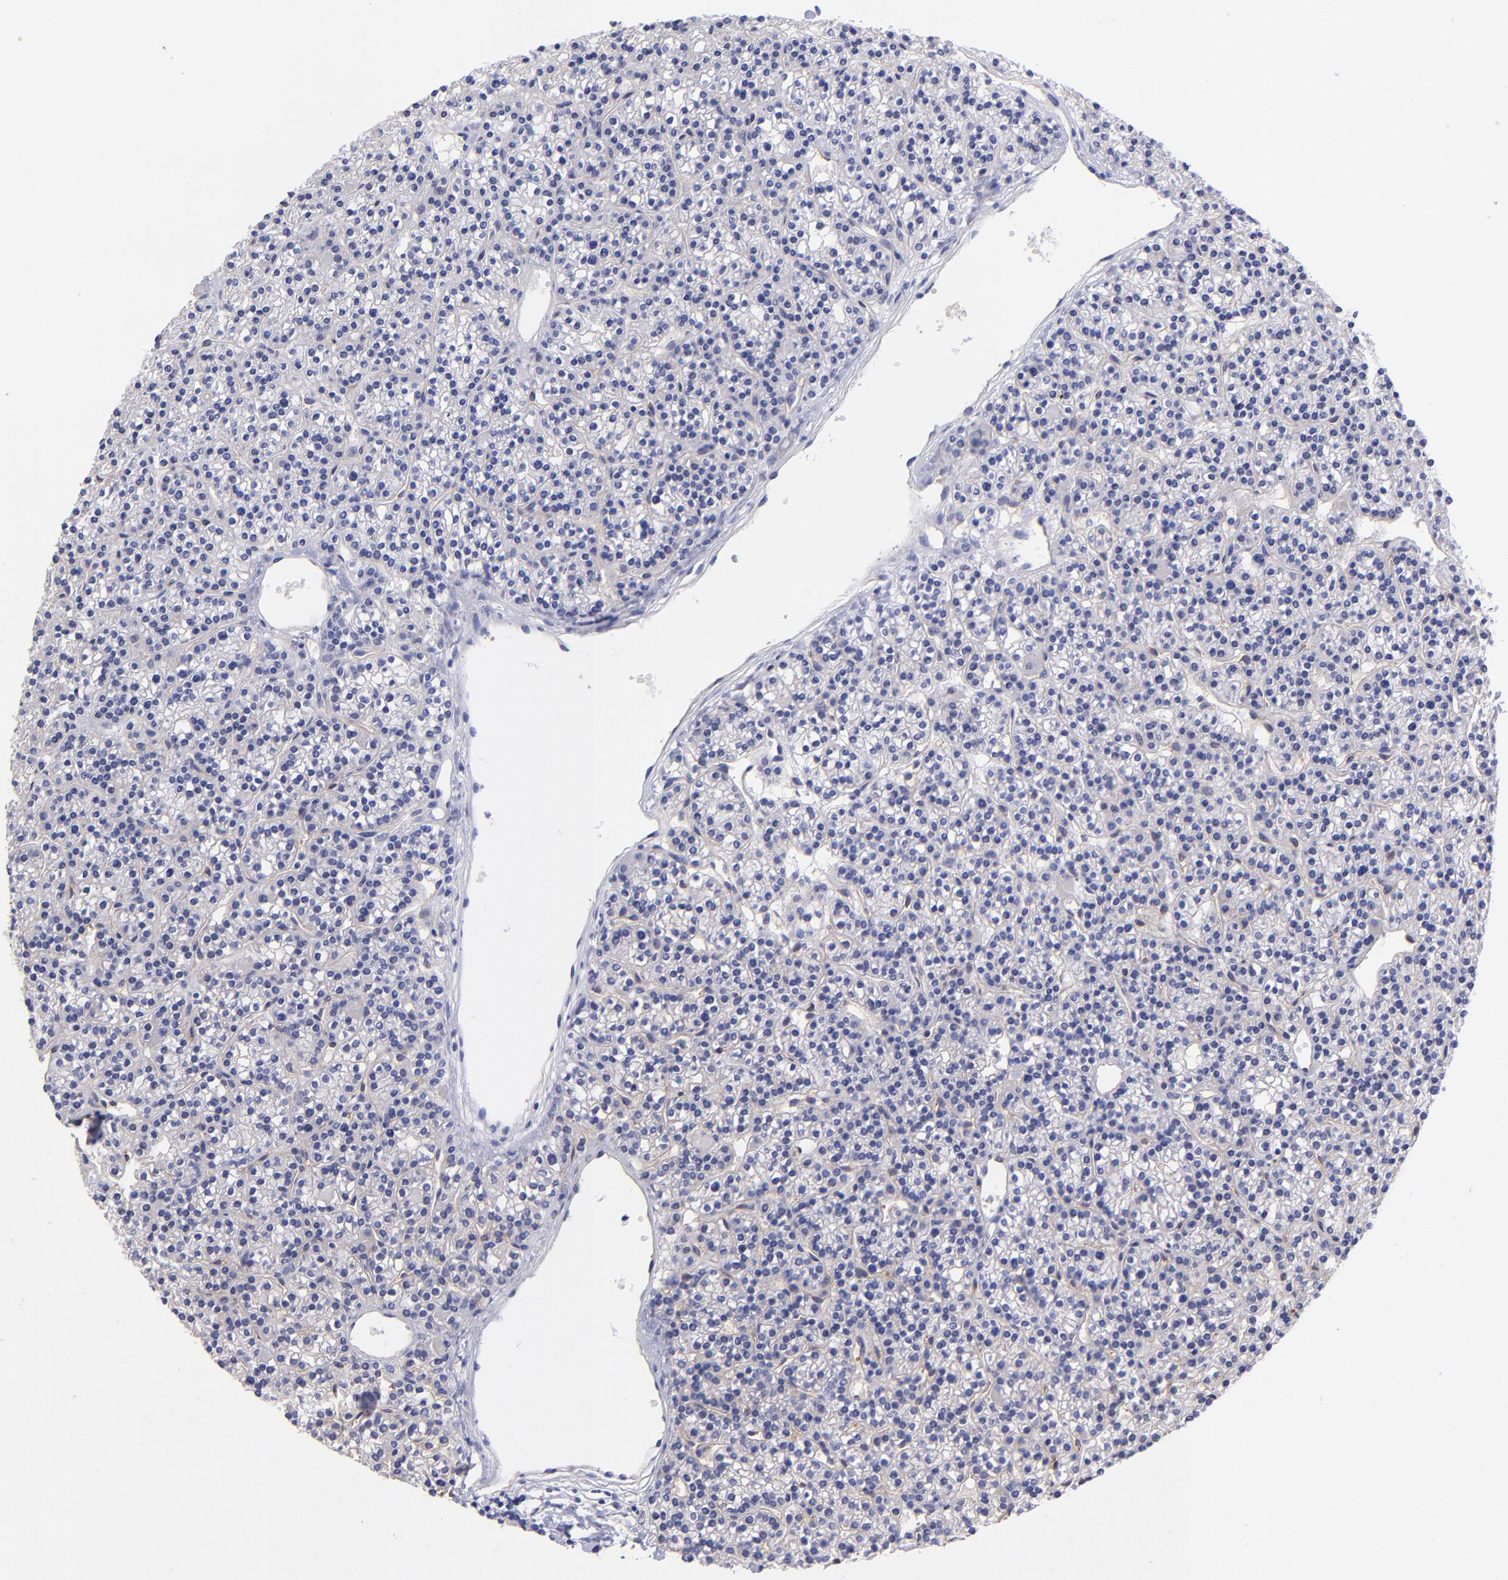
{"staining": {"intensity": "weak", "quantity": "25%-75%", "location": "cytoplasmic/membranous"}, "tissue": "parathyroid gland", "cell_type": "Glandular cells", "image_type": "normal", "snomed": [{"axis": "morphology", "description": "Normal tissue, NOS"}, {"axis": "topography", "description": "Parathyroid gland"}], "caption": "This micrograph demonstrates immunohistochemistry (IHC) staining of benign human parathyroid gland, with low weak cytoplasmic/membranous positivity in about 25%-75% of glandular cells.", "gene": "PPFIBP1", "patient": {"sex": "female", "age": 50}}